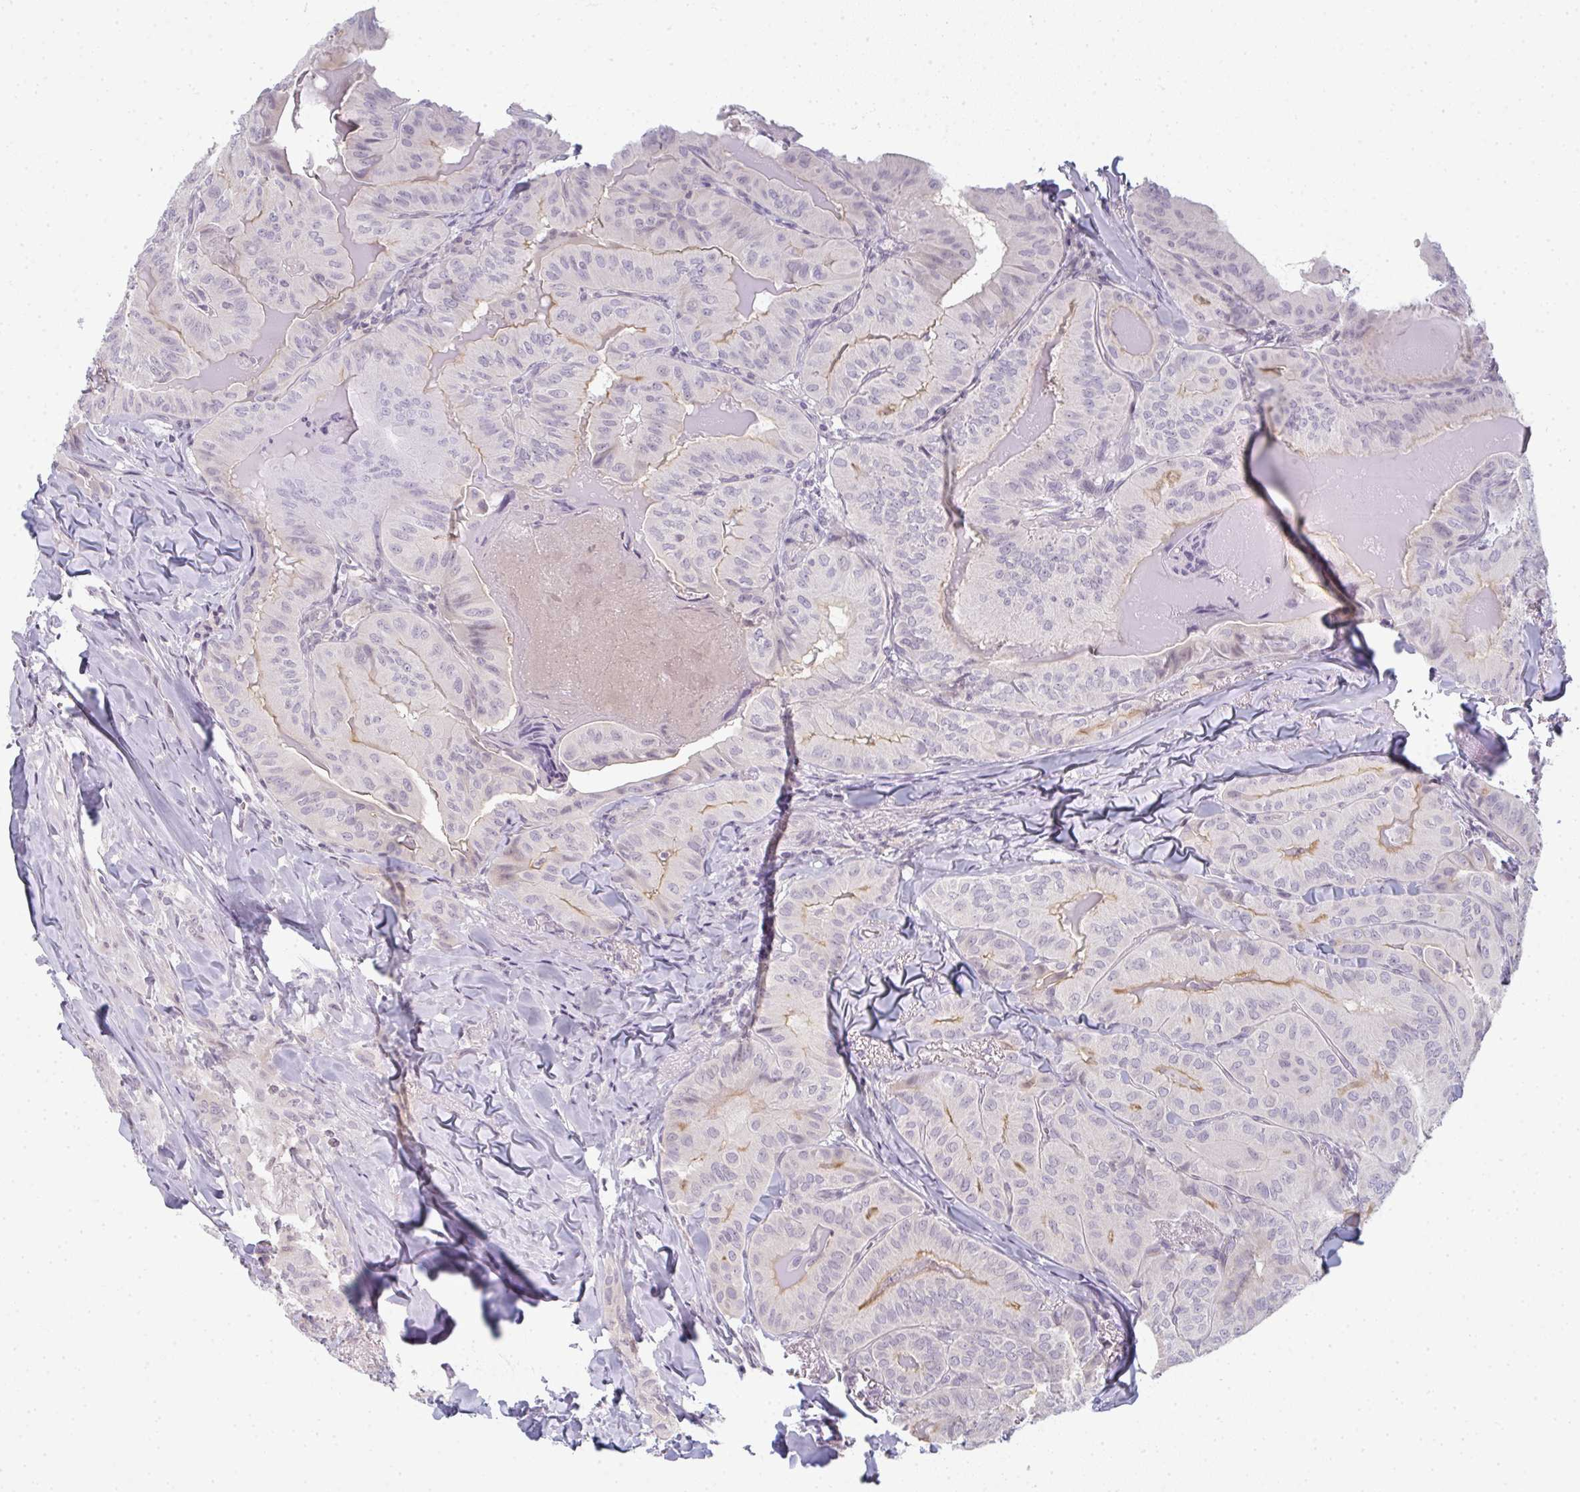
{"staining": {"intensity": "weak", "quantity": "<25%", "location": "cytoplasmic/membranous"}, "tissue": "thyroid cancer", "cell_type": "Tumor cells", "image_type": "cancer", "snomed": [{"axis": "morphology", "description": "Papillary adenocarcinoma, NOS"}, {"axis": "topography", "description": "Thyroid gland"}], "caption": "The histopathology image reveals no significant expression in tumor cells of thyroid cancer.", "gene": "RBBP6", "patient": {"sex": "female", "age": 68}}